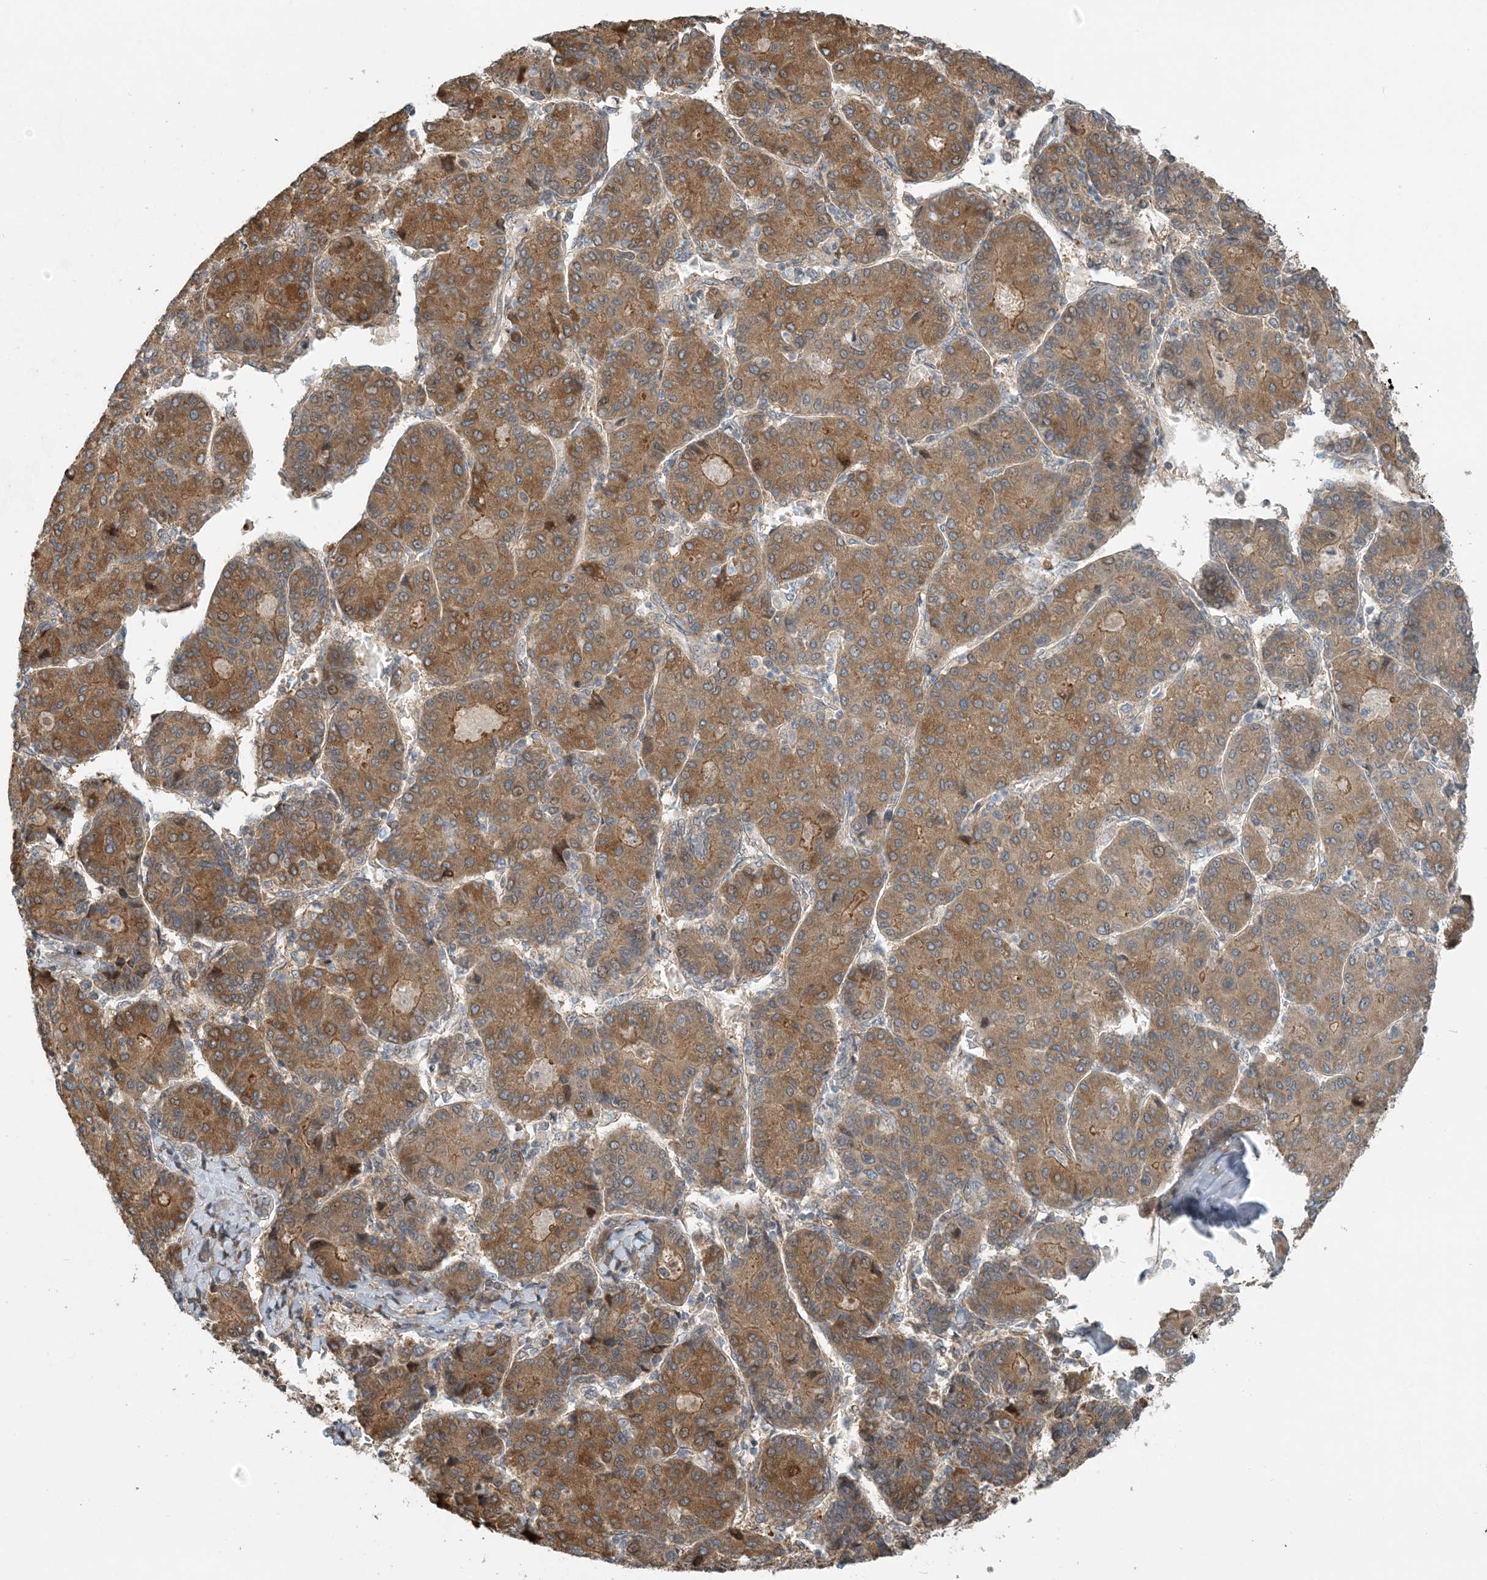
{"staining": {"intensity": "moderate", "quantity": ">75%", "location": "cytoplasmic/membranous"}, "tissue": "liver cancer", "cell_type": "Tumor cells", "image_type": "cancer", "snomed": [{"axis": "morphology", "description": "Carcinoma, Hepatocellular, NOS"}, {"axis": "topography", "description": "Liver"}], "caption": "A histopathology image showing moderate cytoplasmic/membranous positivity in about >75% of tumor cells in liver cancer, as visualized by brown immunohistochemical staining.", "gene": "ZBTB3", "patient": {"sex": "male", "age": 65}}